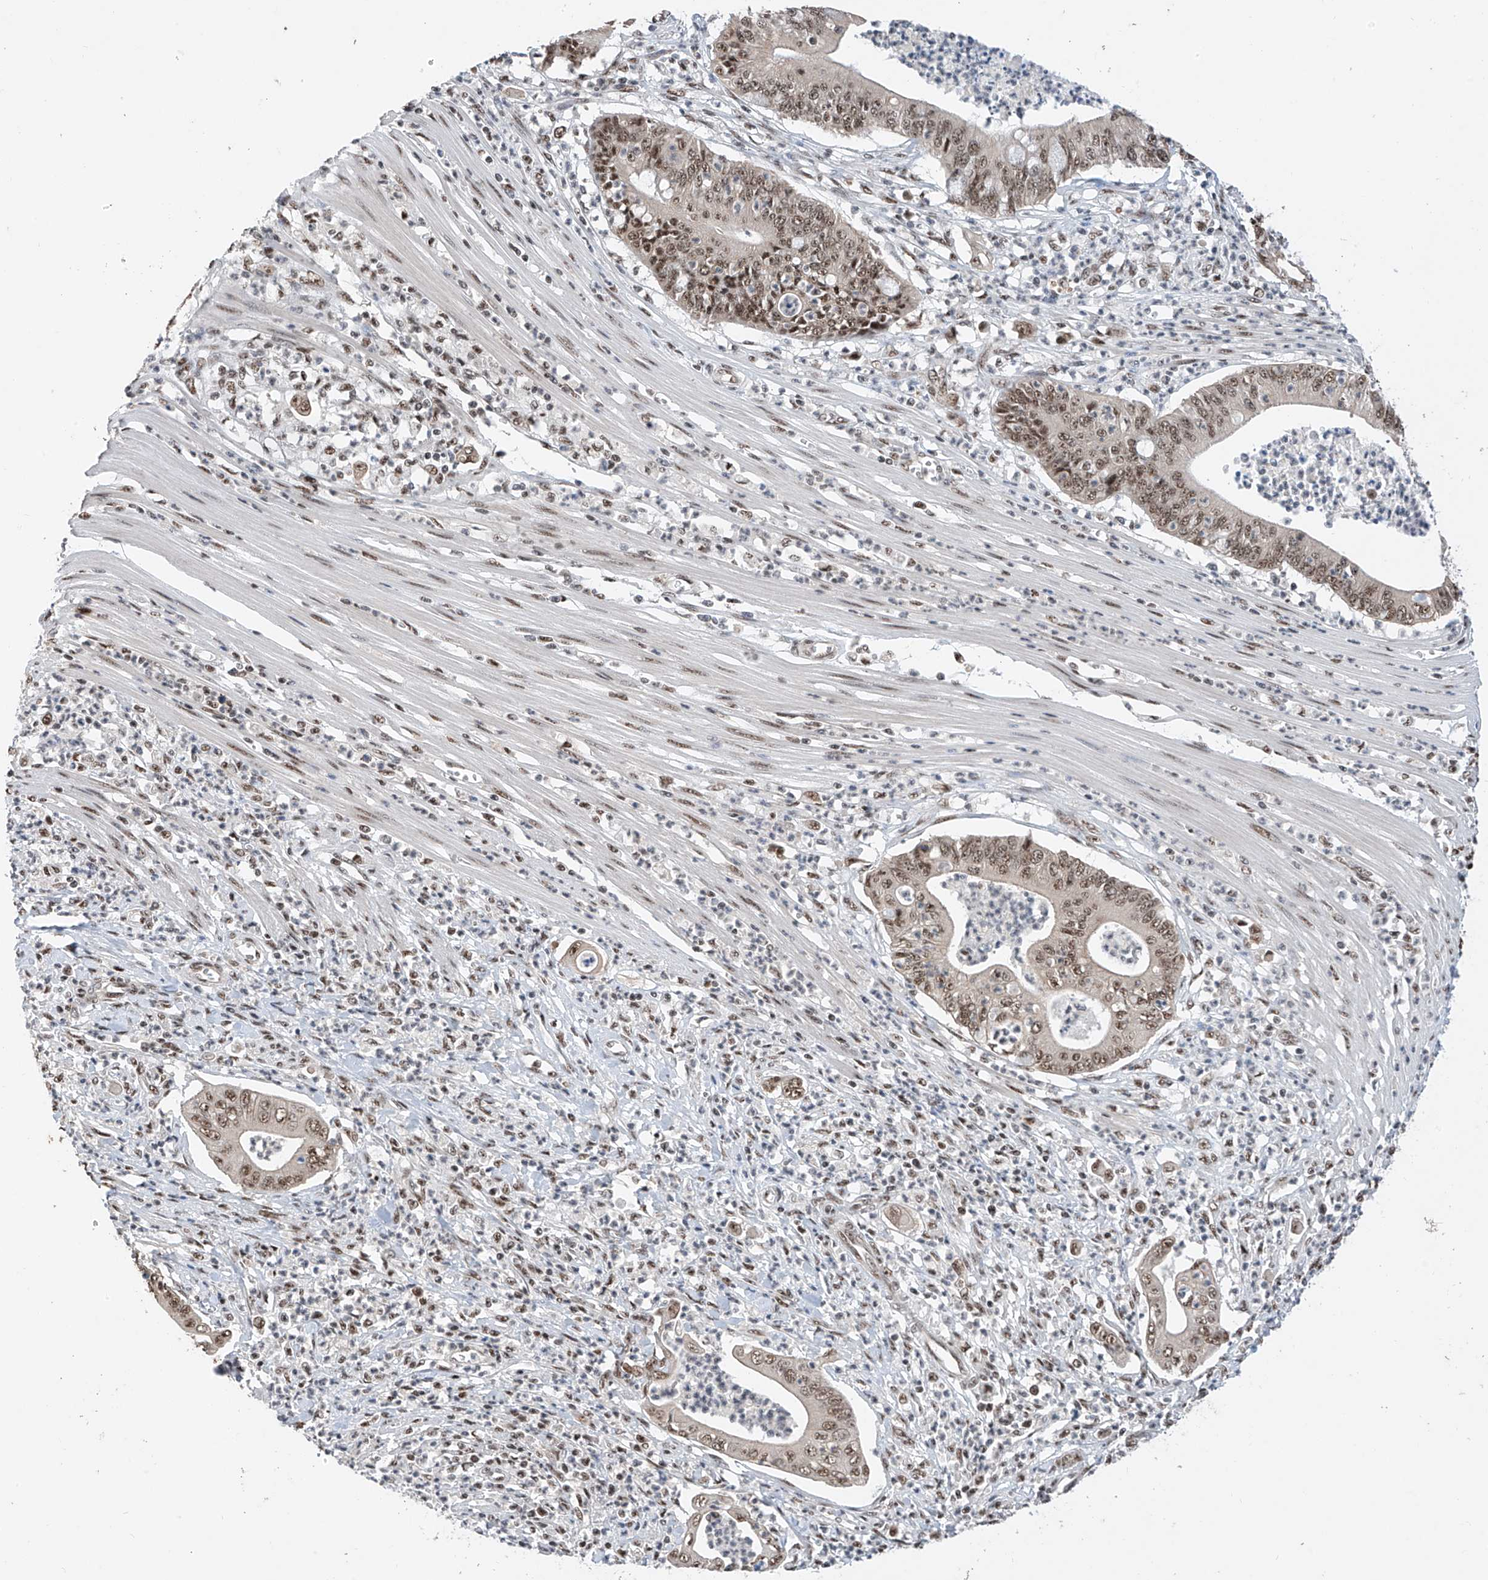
{"staining": {"intensity": "moderate", "quantity": ">75%", "location": "nuclear"}, "tissue": "pancreatic cancer", "cell_type": "Tumor cells", "image_type": "cancer", "snomed": [{"axis": "morphology", "description": "Adenocarcinoma, NOS"}, {"axis": "topography", "description": "Pancreas"}], "caption": "This histopathology image displays pancreatic cancer stained with immunohistochemistry (IHC) to label a protein in brown. The nuclear of tumor cells show moderate positivity for the protein. Nuclei are counter-stained blue.", "gene": "RPAIN", "patient": {"sex": "male", "age": 69}}